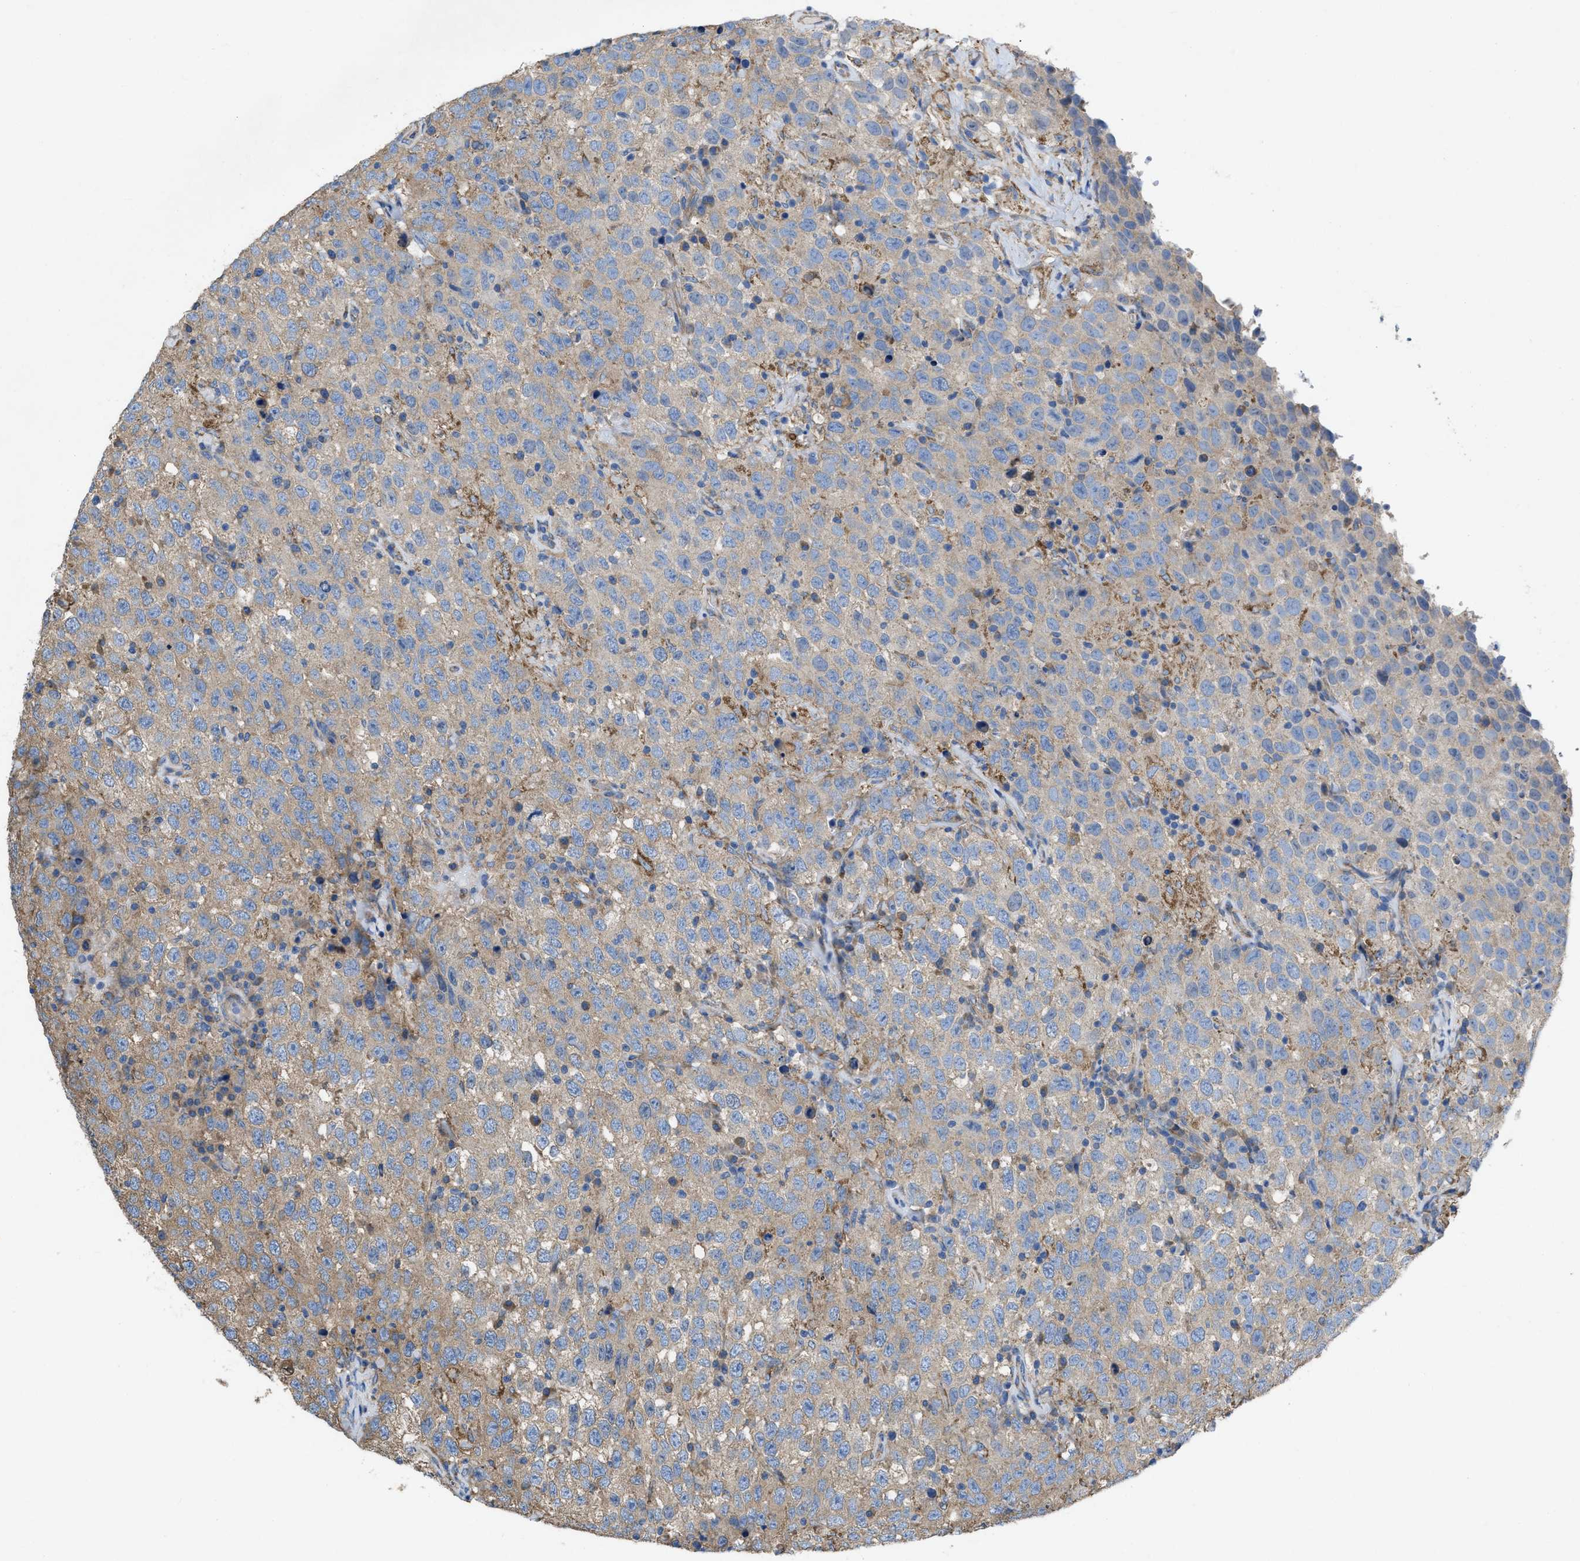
{"staining": {"intensity": "weak", "quantity": ">75%", "location": "cytoplasmic/membranous"}, "tissue": "testis cancer", "cell_type": "Tumor cells", "image_type": "cancer", "snomed": [{"axis": "morphology", "description": "Seminoma, NOS"}, {"axis": "topography", "description": "Testis"}], "caption": "This is an image of immunohistochemistry staining of testis cancer (seminoma), which shows weak positivity in the cytoplasmic/membranous of tumor cells.", "gene": "DOLPP1", "patient": {"sex": "male", "age": 41}}